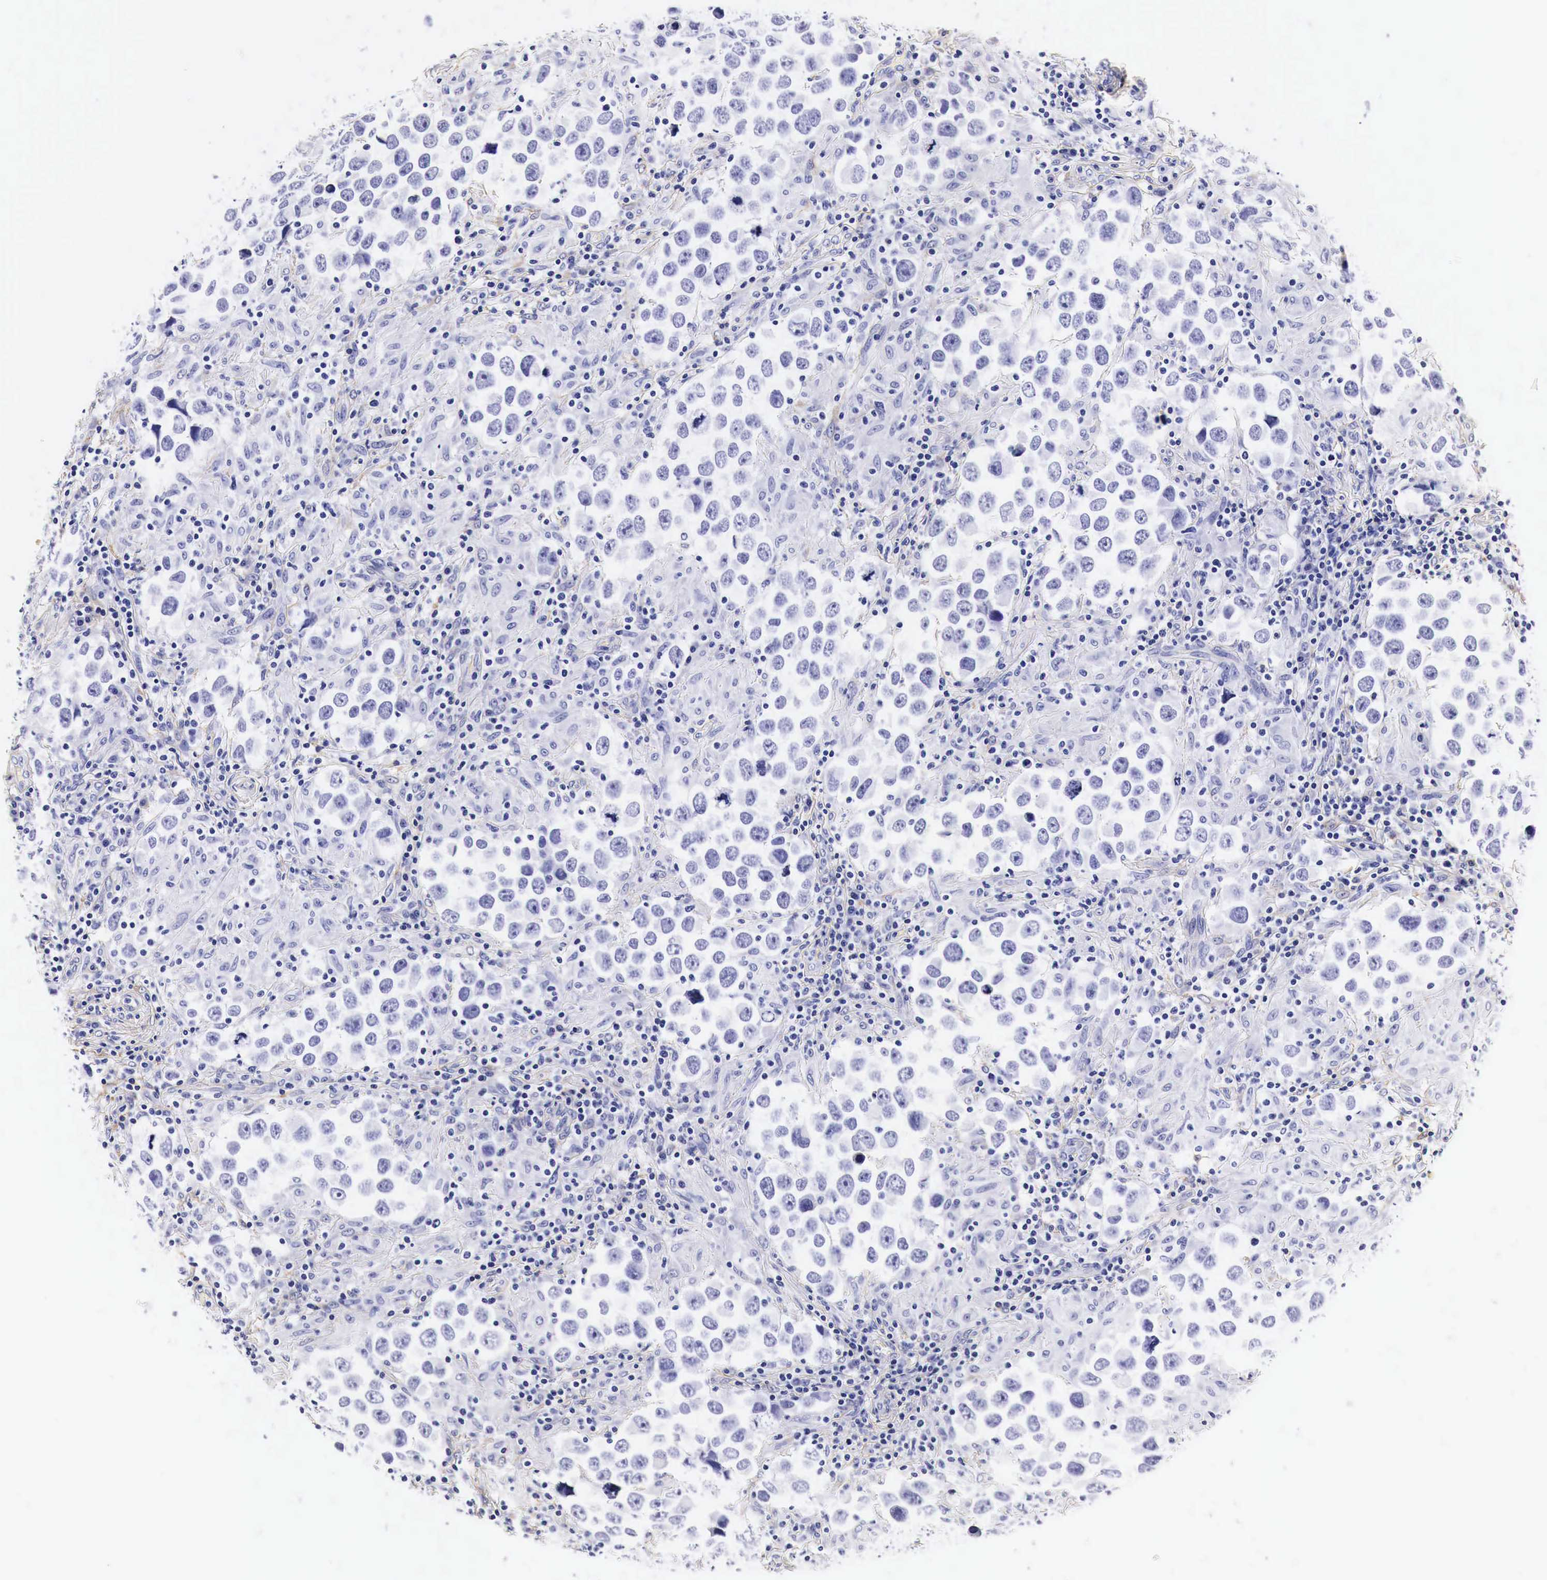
{"staining": {"intensity": "negative", "quantity": "none", "location": "none"}, "tissue": "testis cancer", "cell_type": "Tumor cells", "image_type": "cancer", "snomed": [{"axis": "morphology", "description": "Carcinoma, Embryonal, NOS"}, {"axis": "topography", "description": "Testis"}], "caption": "There is no significant positivity in tumor cells of testis cancer. (DAB IHC, high magnification).", "gene": "EGFR", "patient": {"sex": "male", "age": 21}}